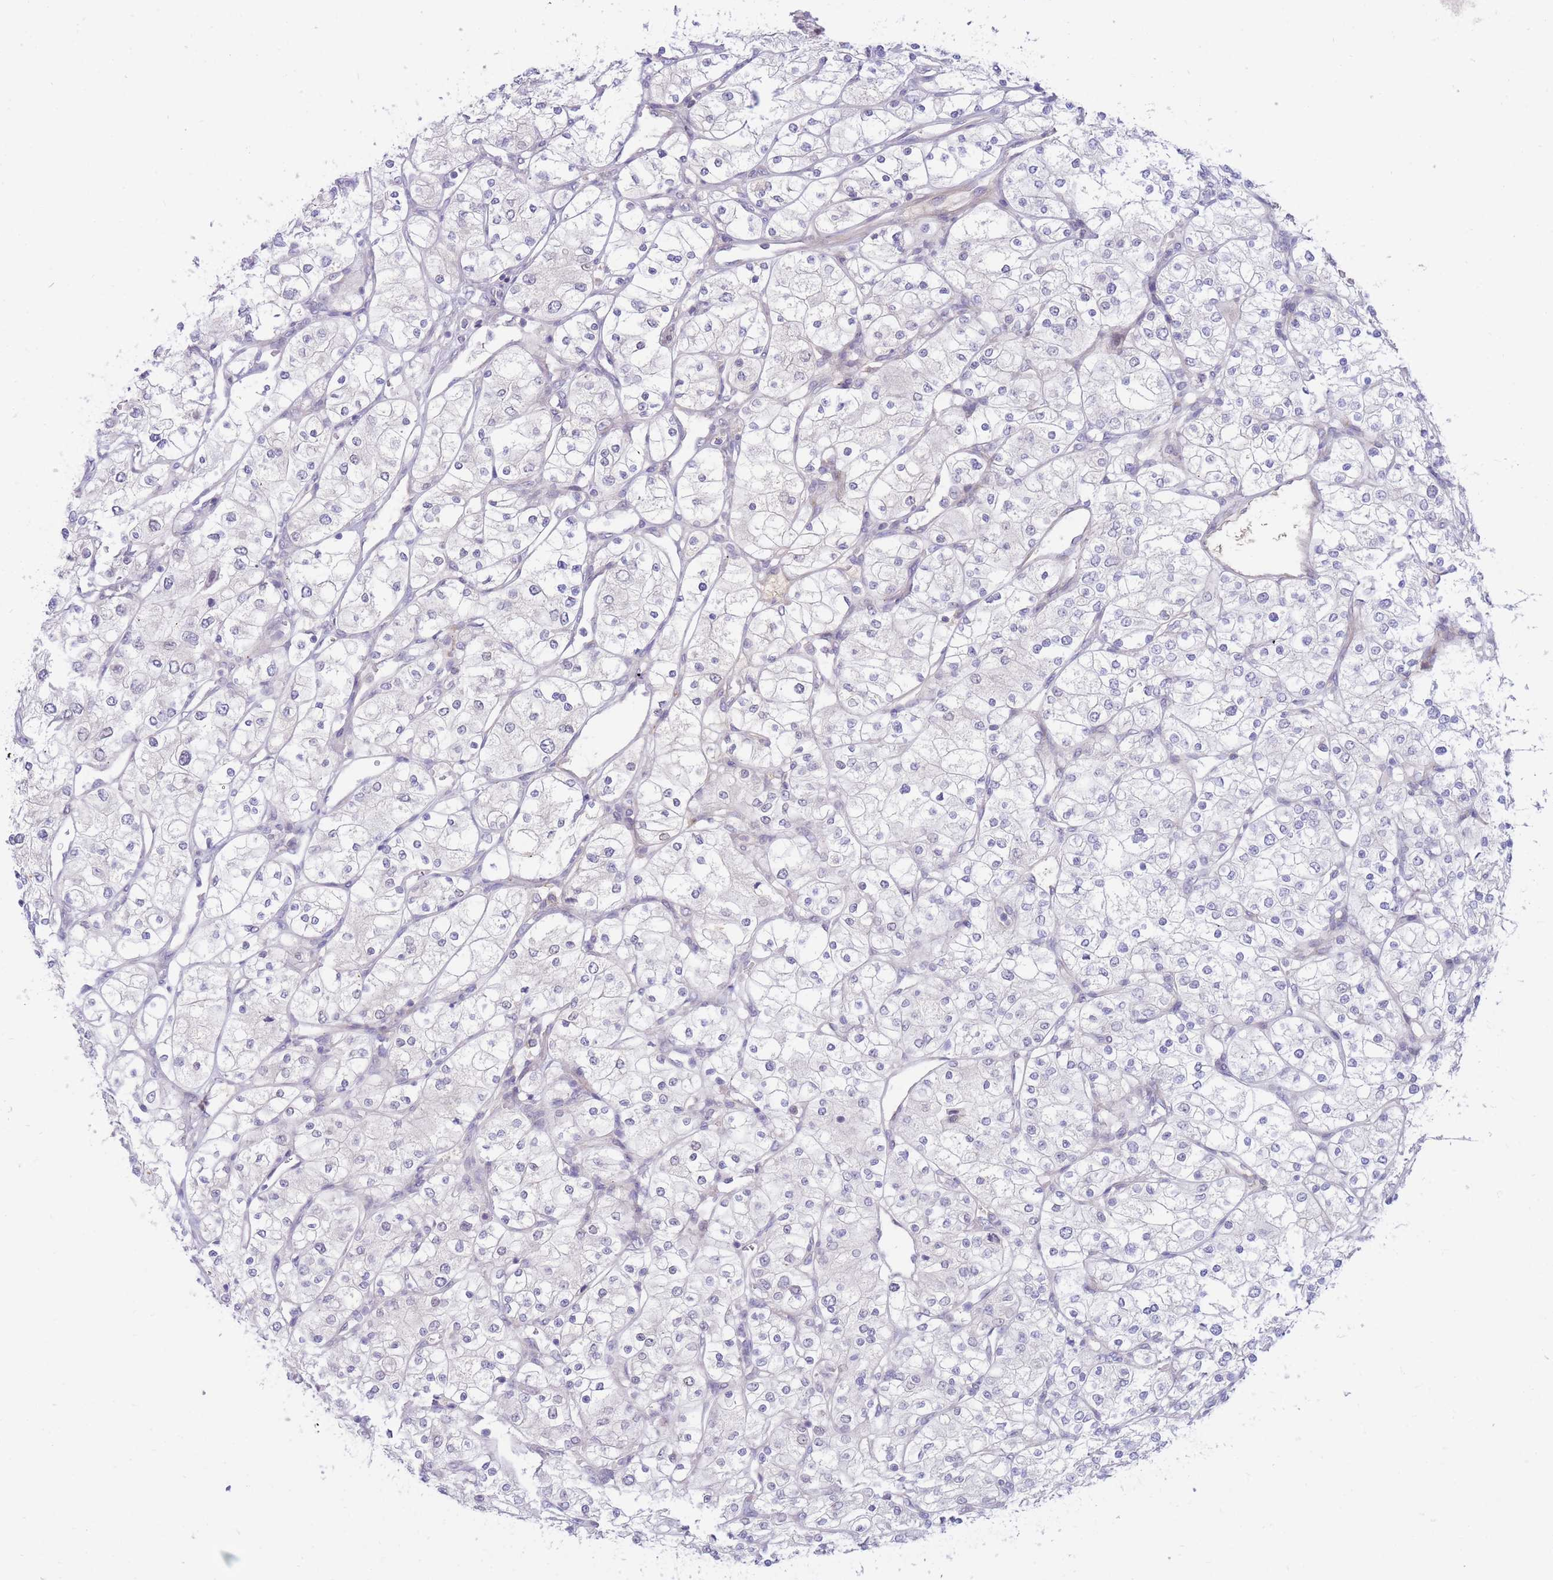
{"staining": {"intensity": "negative", "quantity": "none", "location": "none"}, "tissue": "renal cancer", "cell_type": "Tumor cells", "image_type": "cancer", "snomed": [{"axis": "morphology", "description": "Adenocarcinoma, NOS"}, {"axis": "topography", "description": "Kidney"}], "caption": "DAB (3,3'-diaminobenzidine) immunohistochemical staining of renal cancer exhibits no significant staining in tumor cells.", "gene": "APOL4", "patient": {"sex": "male", "age": 80}}